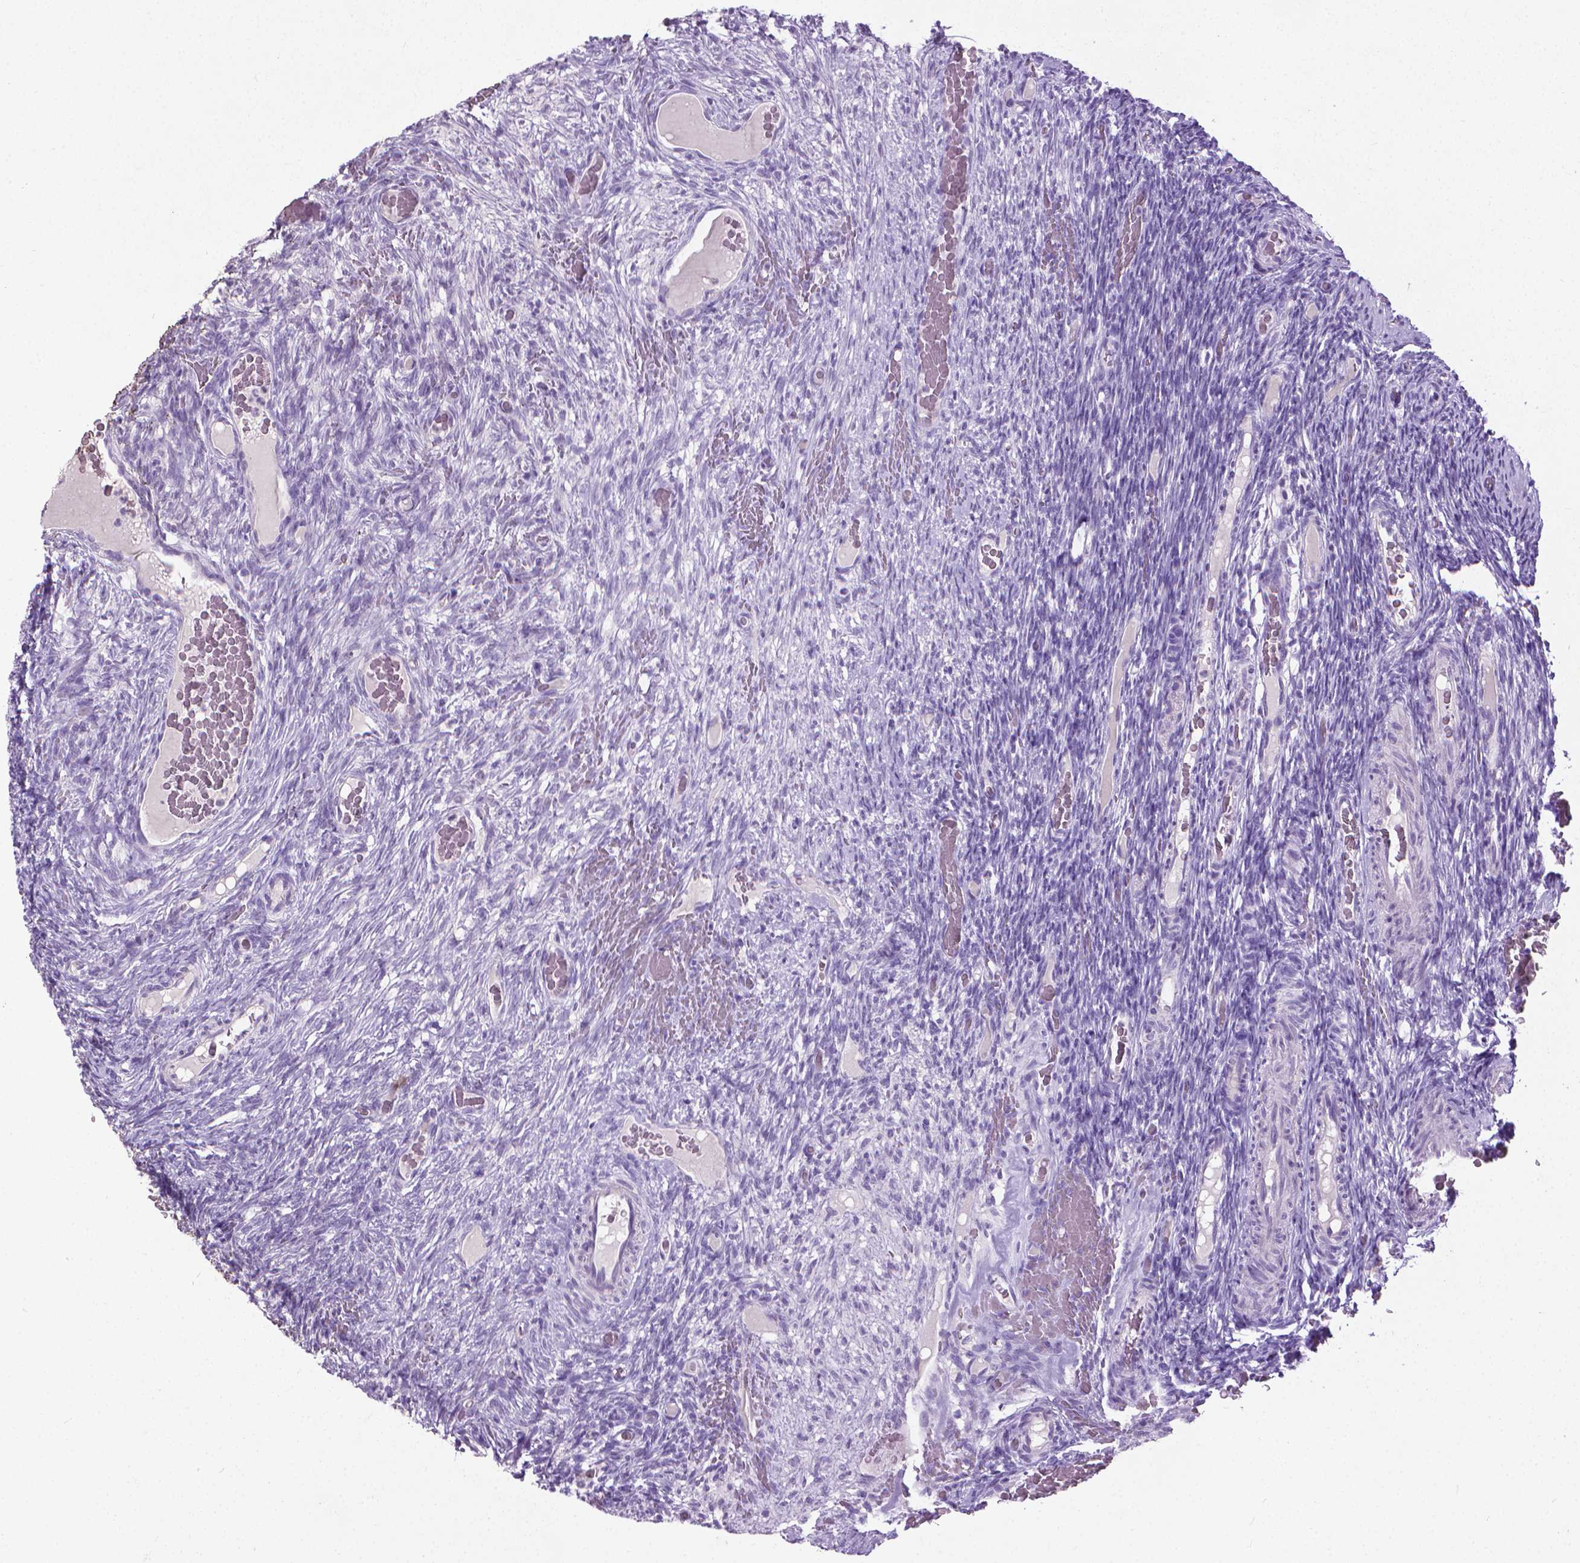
{"staining": {"intensity": "negative", "quantity": "none", "location": "none"}, "tissue": "ovary", "cell_type": "Ovarian stroma cells", "image_type": "normal", "snomed": [{"axis": "morphology", "description": "Normal tissue, NOS"}, {"axis": "topography", "description": "Ovary"}], "caption": "High power microscopy photomicrograph of an immunohistochemistry micrograph of unremarkable ovary, revealing no significant staining in ovarian stroma cells.", "gene": "KRT5", "patient": {"sex": "female", "age": 34}}